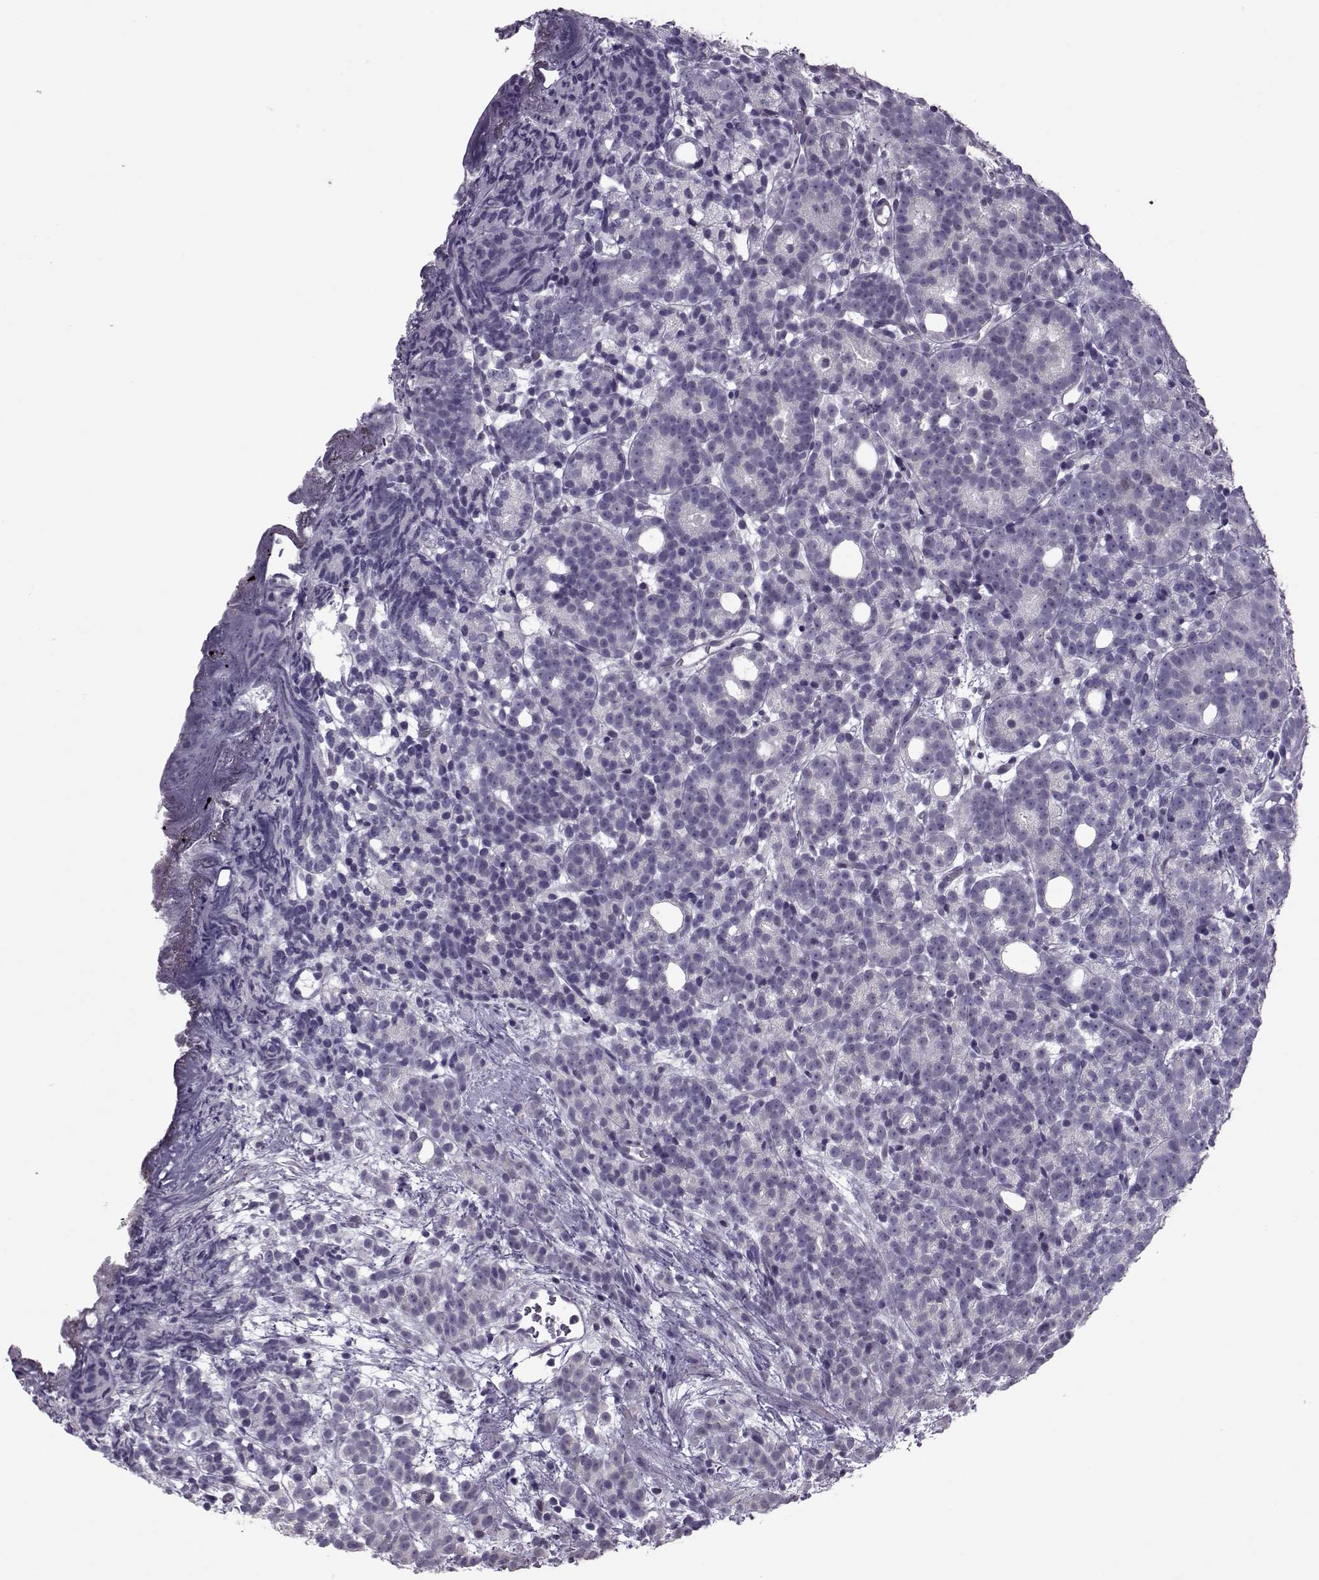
{"staining": {"intensity": "negative", "quantity": "none", "location": "none"}, "tissue": "prostate cancer", "cell_type": "Tumor cells", "image_type": "cancer", "snomed": [{"axis": "morphology", "description": "Adenocarcinoma, High grade"}, {"axis": "topography", "description": "Prostate"}], "caption": "Immunohistochemistry (IHC) photomicrograph of human prostate cancer (adenocarcinoma (high-grade)) stained for a protein (brown), which exhibits no expression in tumor cells.", "gene": "ASRGL1", "patient": {"sex": "male", "age": 53}}